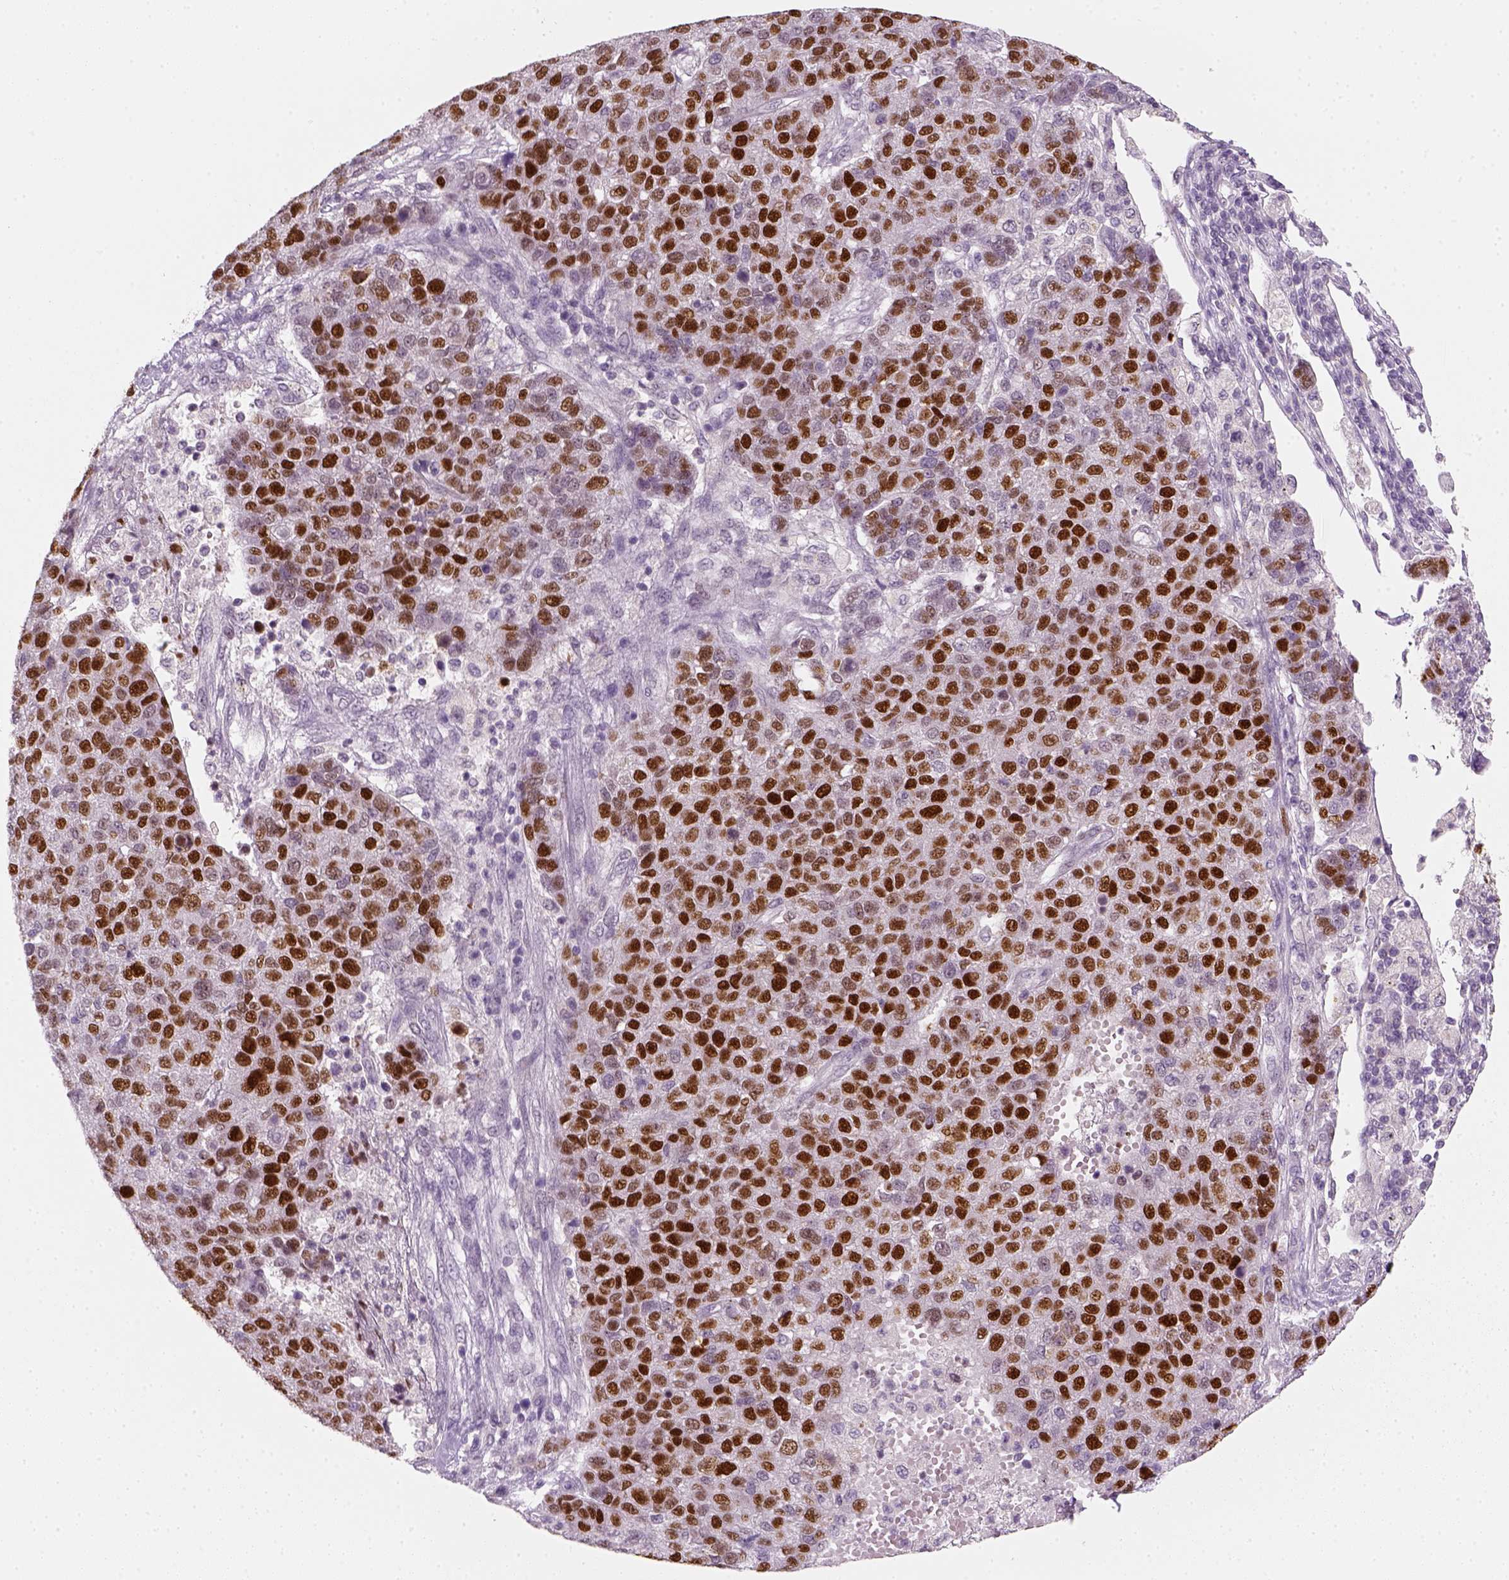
{"staining": {"intensity": "strong", "quantity": ">75%", "location": "nuclear"}, "tissue": "pancreatic cancer", "cell_type": "Tumor cells", "image_type": "cancer", "snomed": [{"axis": "morphology", "description": "Adenocarcinoma, NOS"}, {"axis": "topography", "description": "Pancreas"}], "caption": "Immunohistochemistry photomicrograph of neoplastic tissue: pancreatic cancer (adenocarcinoma) stained using immunohistochemistry exhibits high levels of strong protein expression localized specifically in the nuclear of tumor cells, appearing as a nuclear brown color.", "gene": "TP53", "patient": {"sex": "female", "age": 61}}